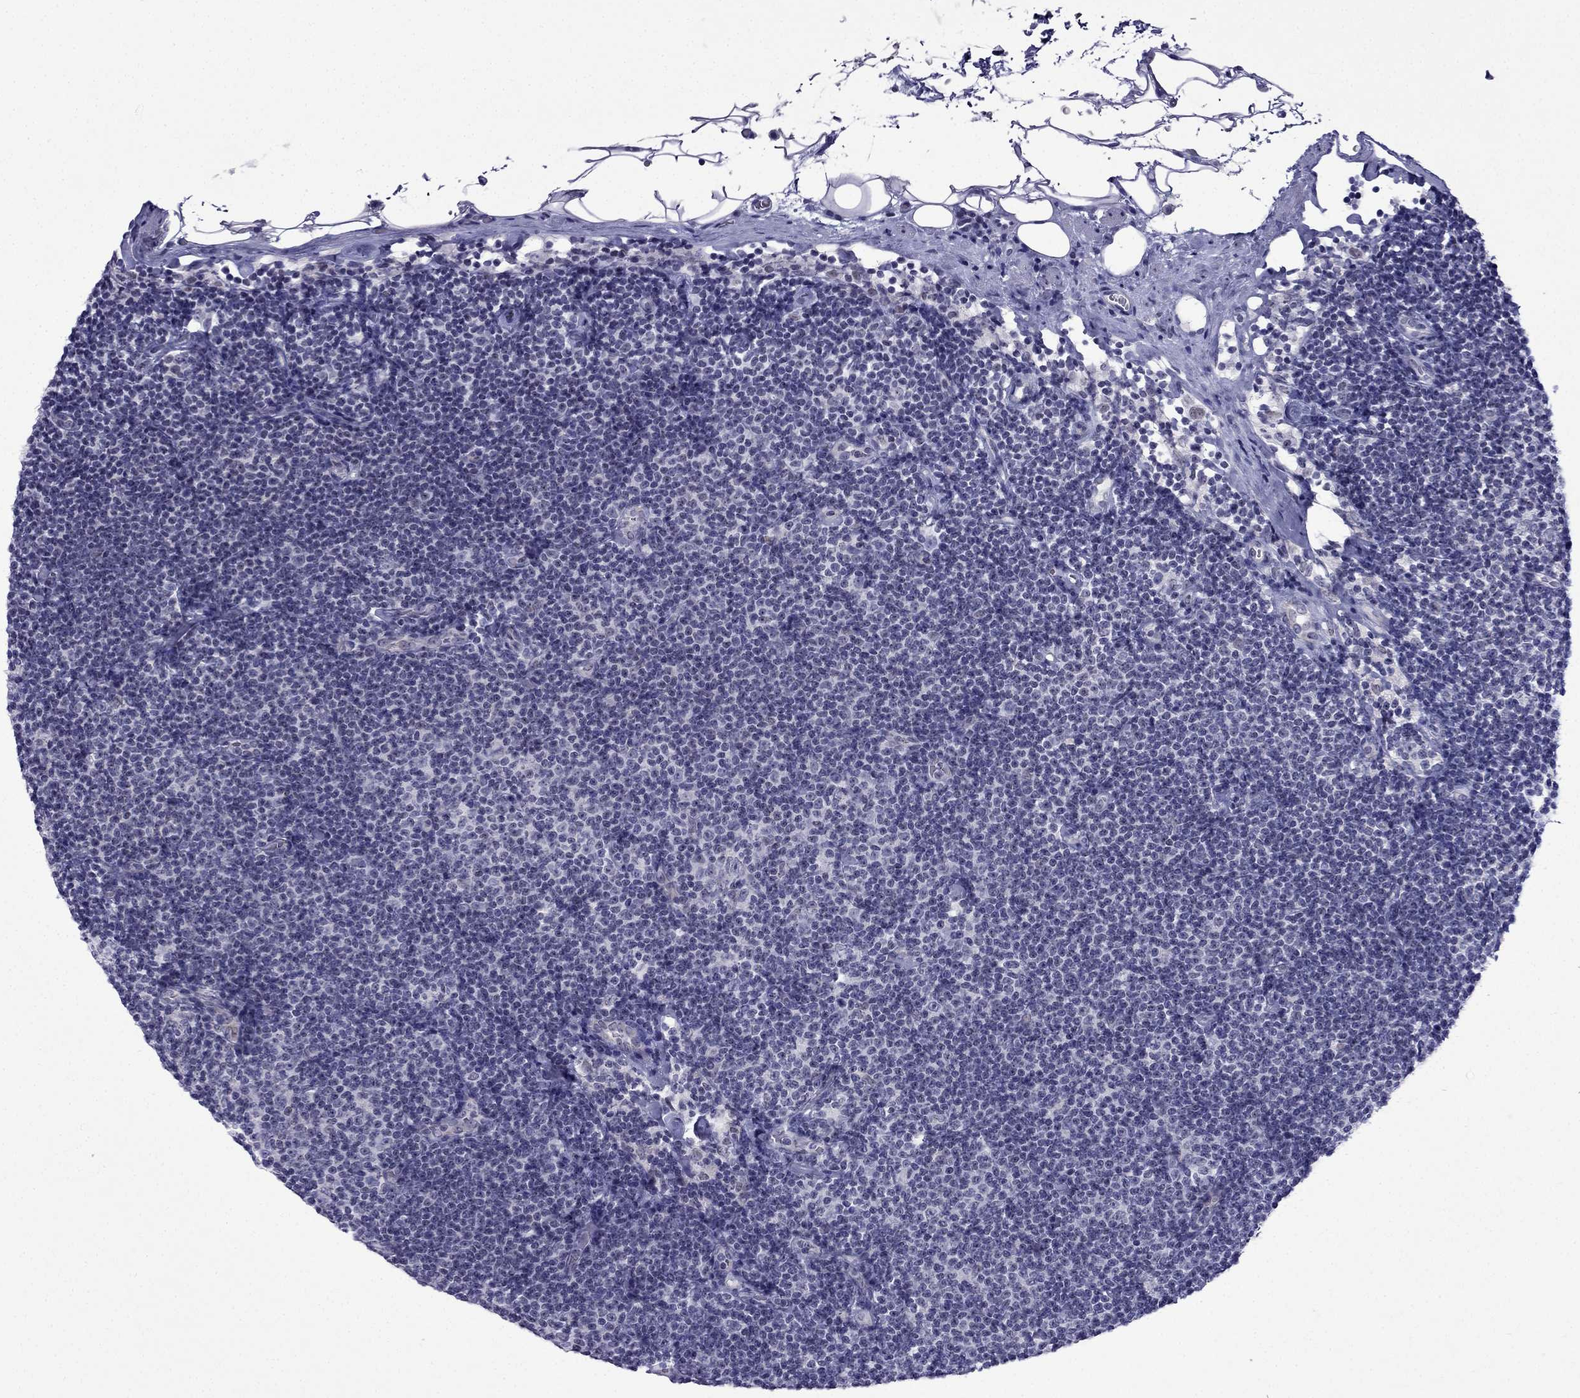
{"staining": {"intensity": "negative", "quantity": "none", "location": "none"}, "tissue": "lymphoma", "cell_type": "Tumor cells", "image_type": "cancer", "snomed": [{"axis": "morphology", "description": "Malignant lymphoma, non-Hodgkin's type, Low grade"}, {"axis": "topography", "description": "Lymph node"}], "caption": "A high-resolution histopathology image shows immunohistochemistry staining of low-grade malignant lymphoma, non-Hodgkin's type, which displays no significant staining in tumor cells. The staining is performed using DAB (3,3'-diaminobenzidine) brown chromogen with nuclei counter-stained in using hematoxylin.", "gene": "POM121L12", "patient": {"sex": "male", "age": 81}}